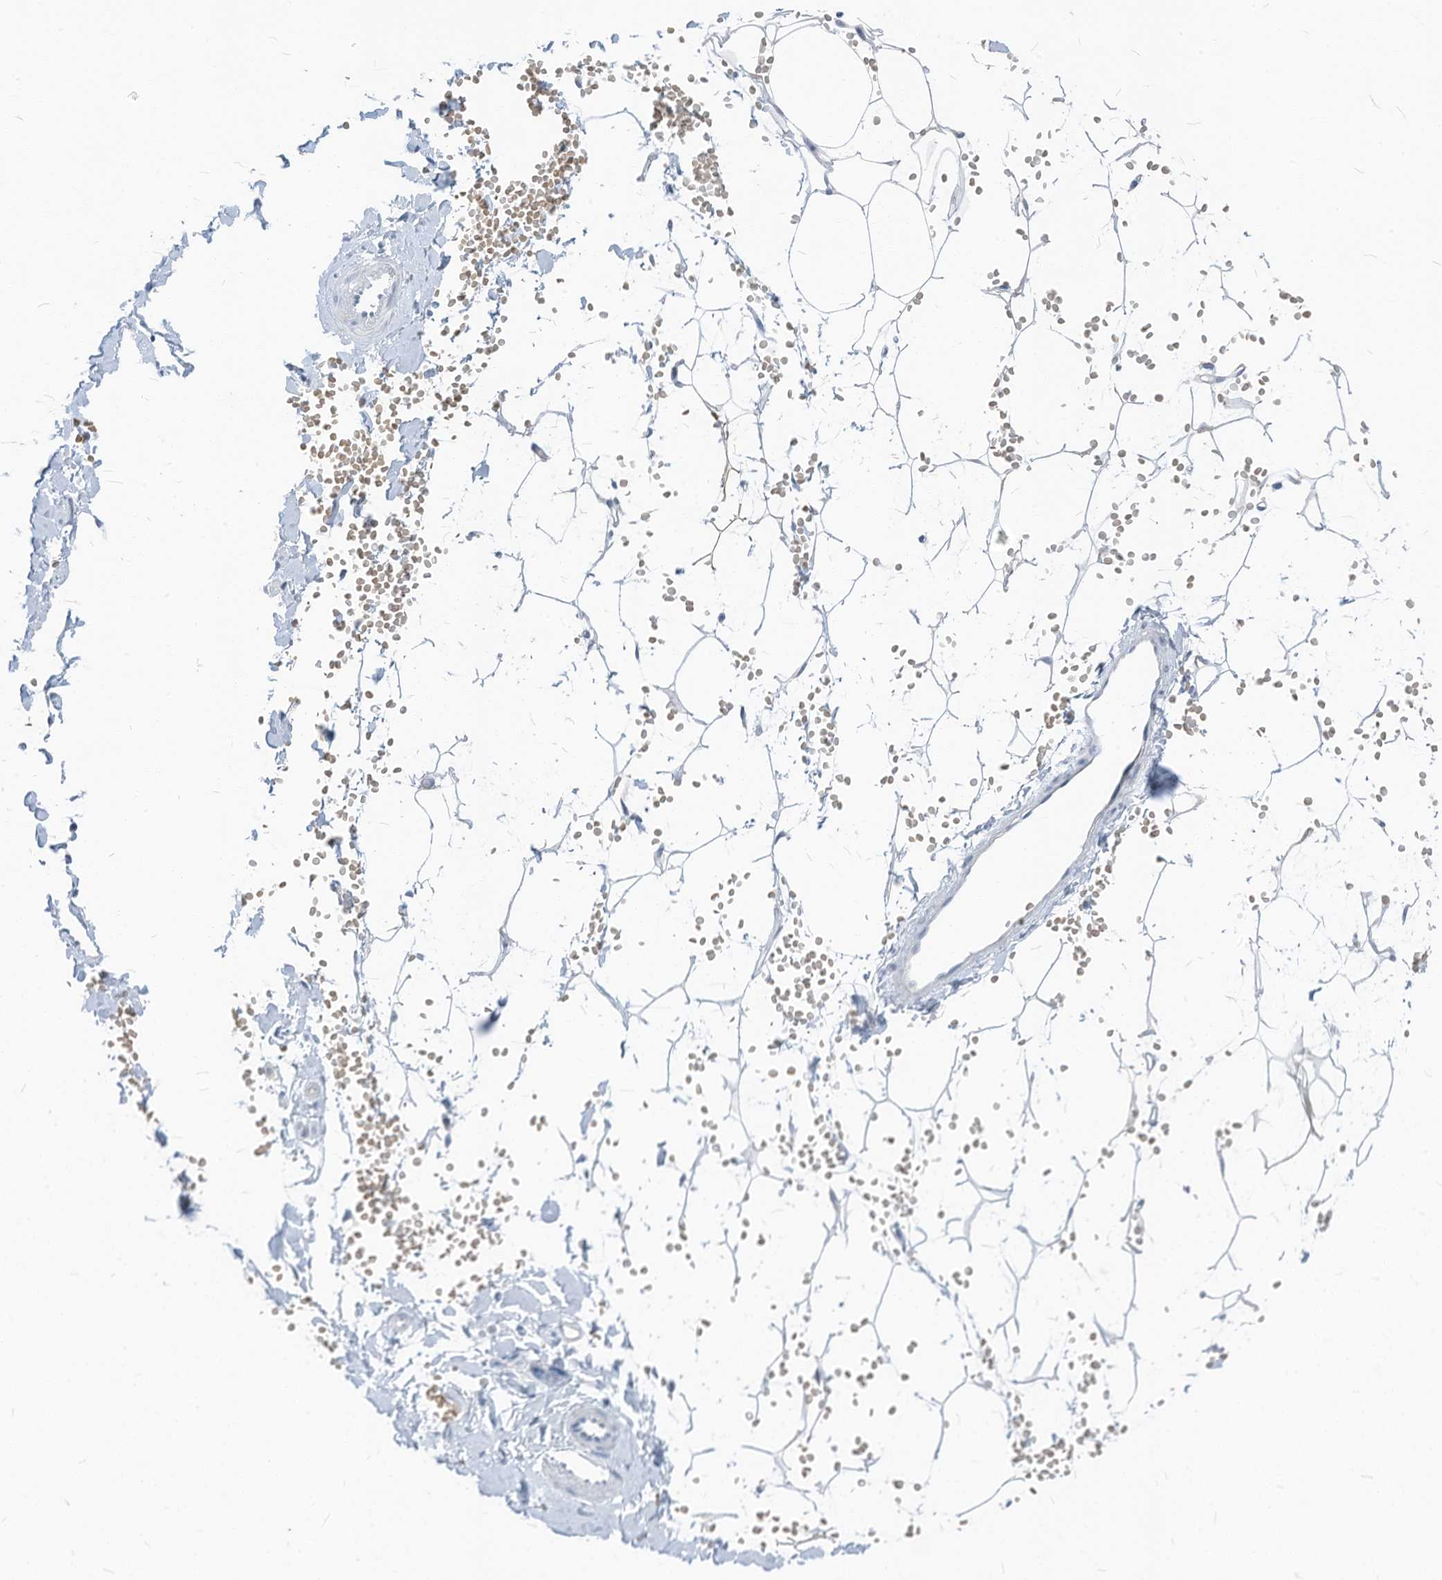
{"staining": {"intensity": "negative", "quantity": "none", "location": "none"}, "tissue": "adipose tissue", "cell_type": "Adipocytes", "image_type": "normal", "snomed": [{"axis": "morphology", "description": "Normal tissue, NOS"}, {"axis": "topography", "description": "Breast"}], "caption": "Immunohistochemical staining of unremarkable adipose tissue demonstrates no significant positivity in adipocytes. (DAB (3,3'-diaminobenzidine) immunohistochemistry, high magnification).", "gene": "CHMP2B", "patient": {"sex": "female", "age": 23}}